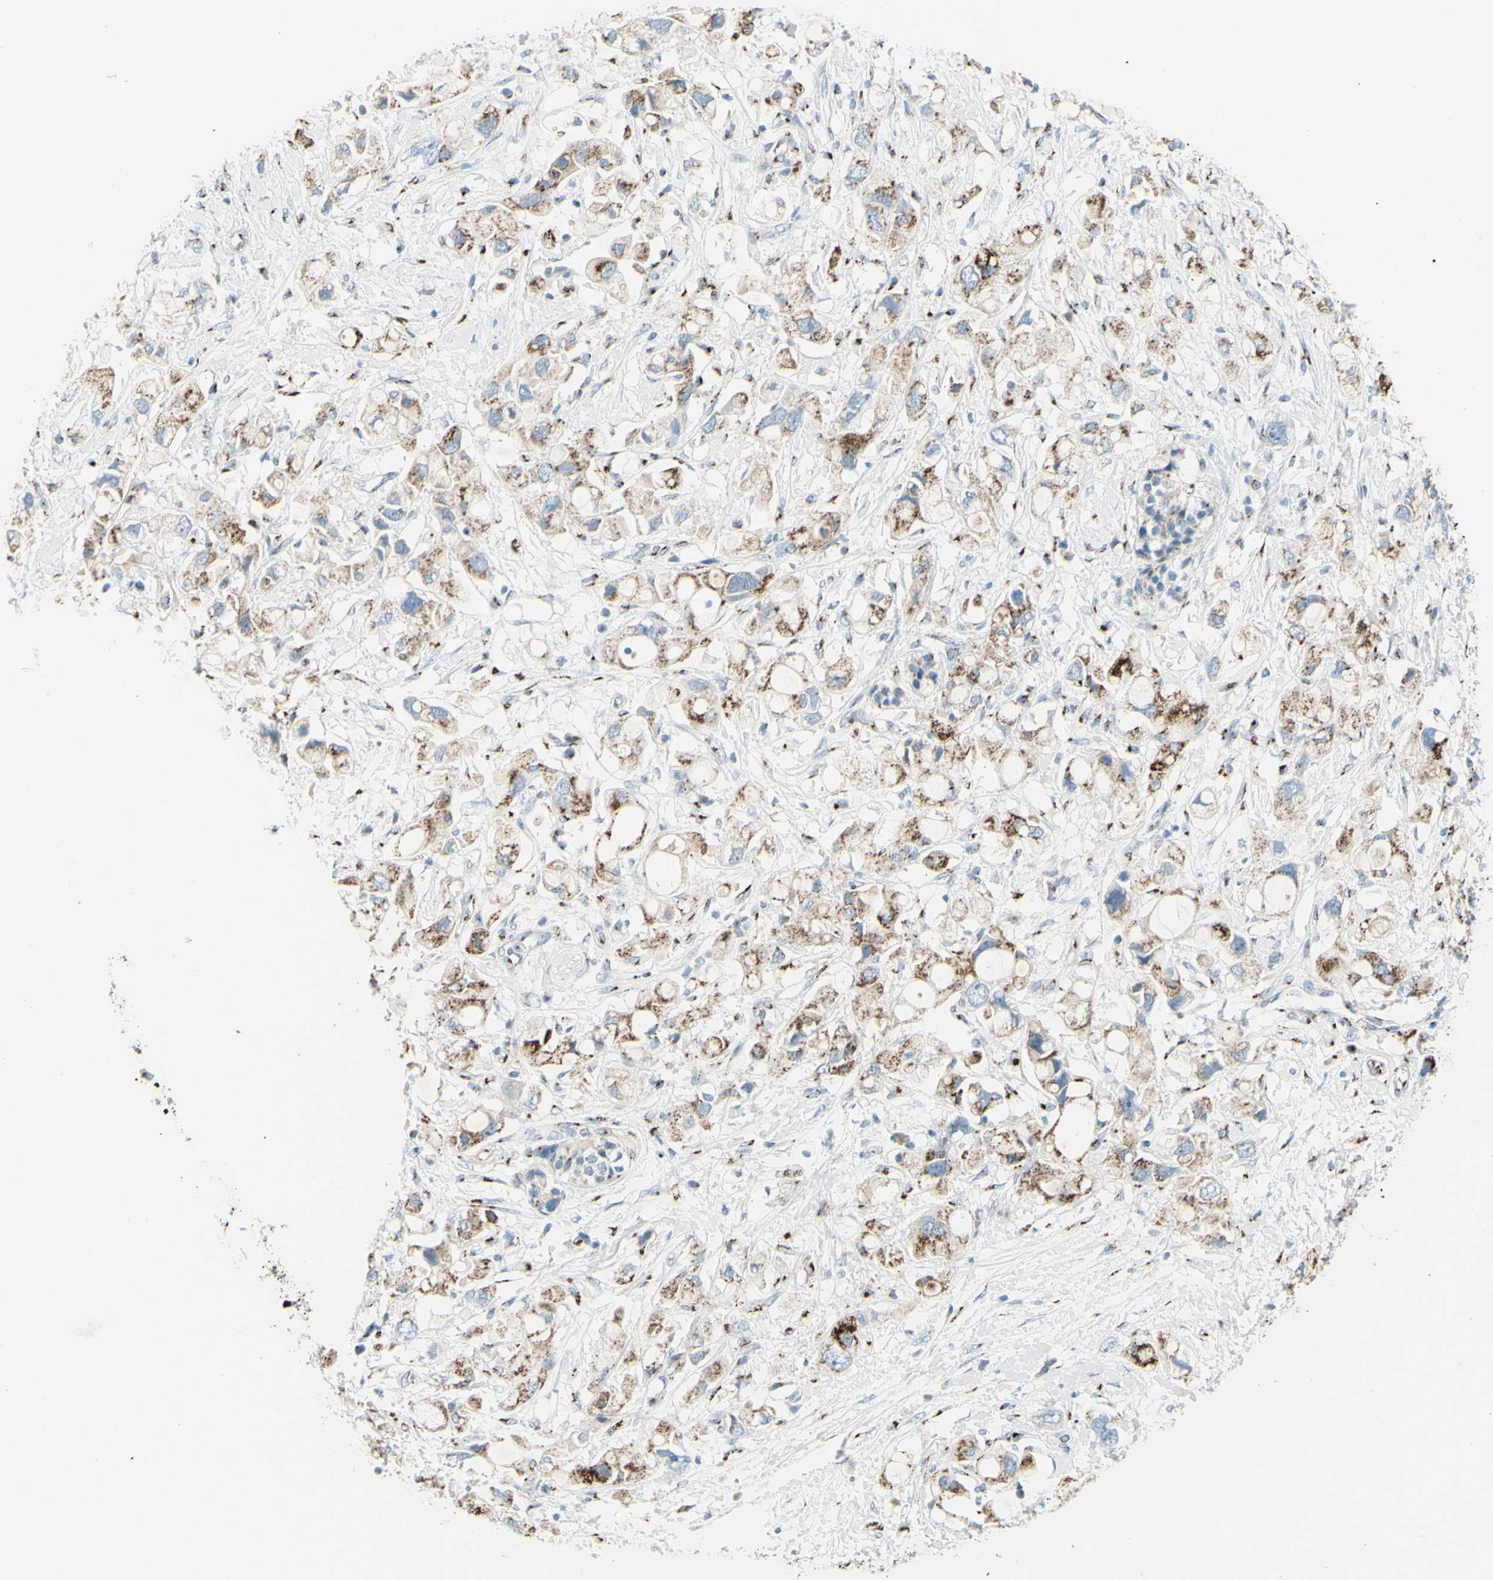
{"staining": {"intensity": "moderate", "quantity": ">75%", "location": "cytoplasmic/membranous"}, "tissue": "pancreatic cancer", "cell_type": "Tumor cells", "image_type": "cancer", "snomed": [{"axis": "morphology", "description": "Adenocarcinoma, NOS"}, {"axis": "topography", "description": "Pancreas"}], "caption": "The immunohistochemical stain labels moderate cytoplasmic/membranous expression in tumor cells of pancreatic cancer (adenocarcinoma) tissue.", "gene": "B4GALT1", "patient": {"sex": "female", "age": 56}}